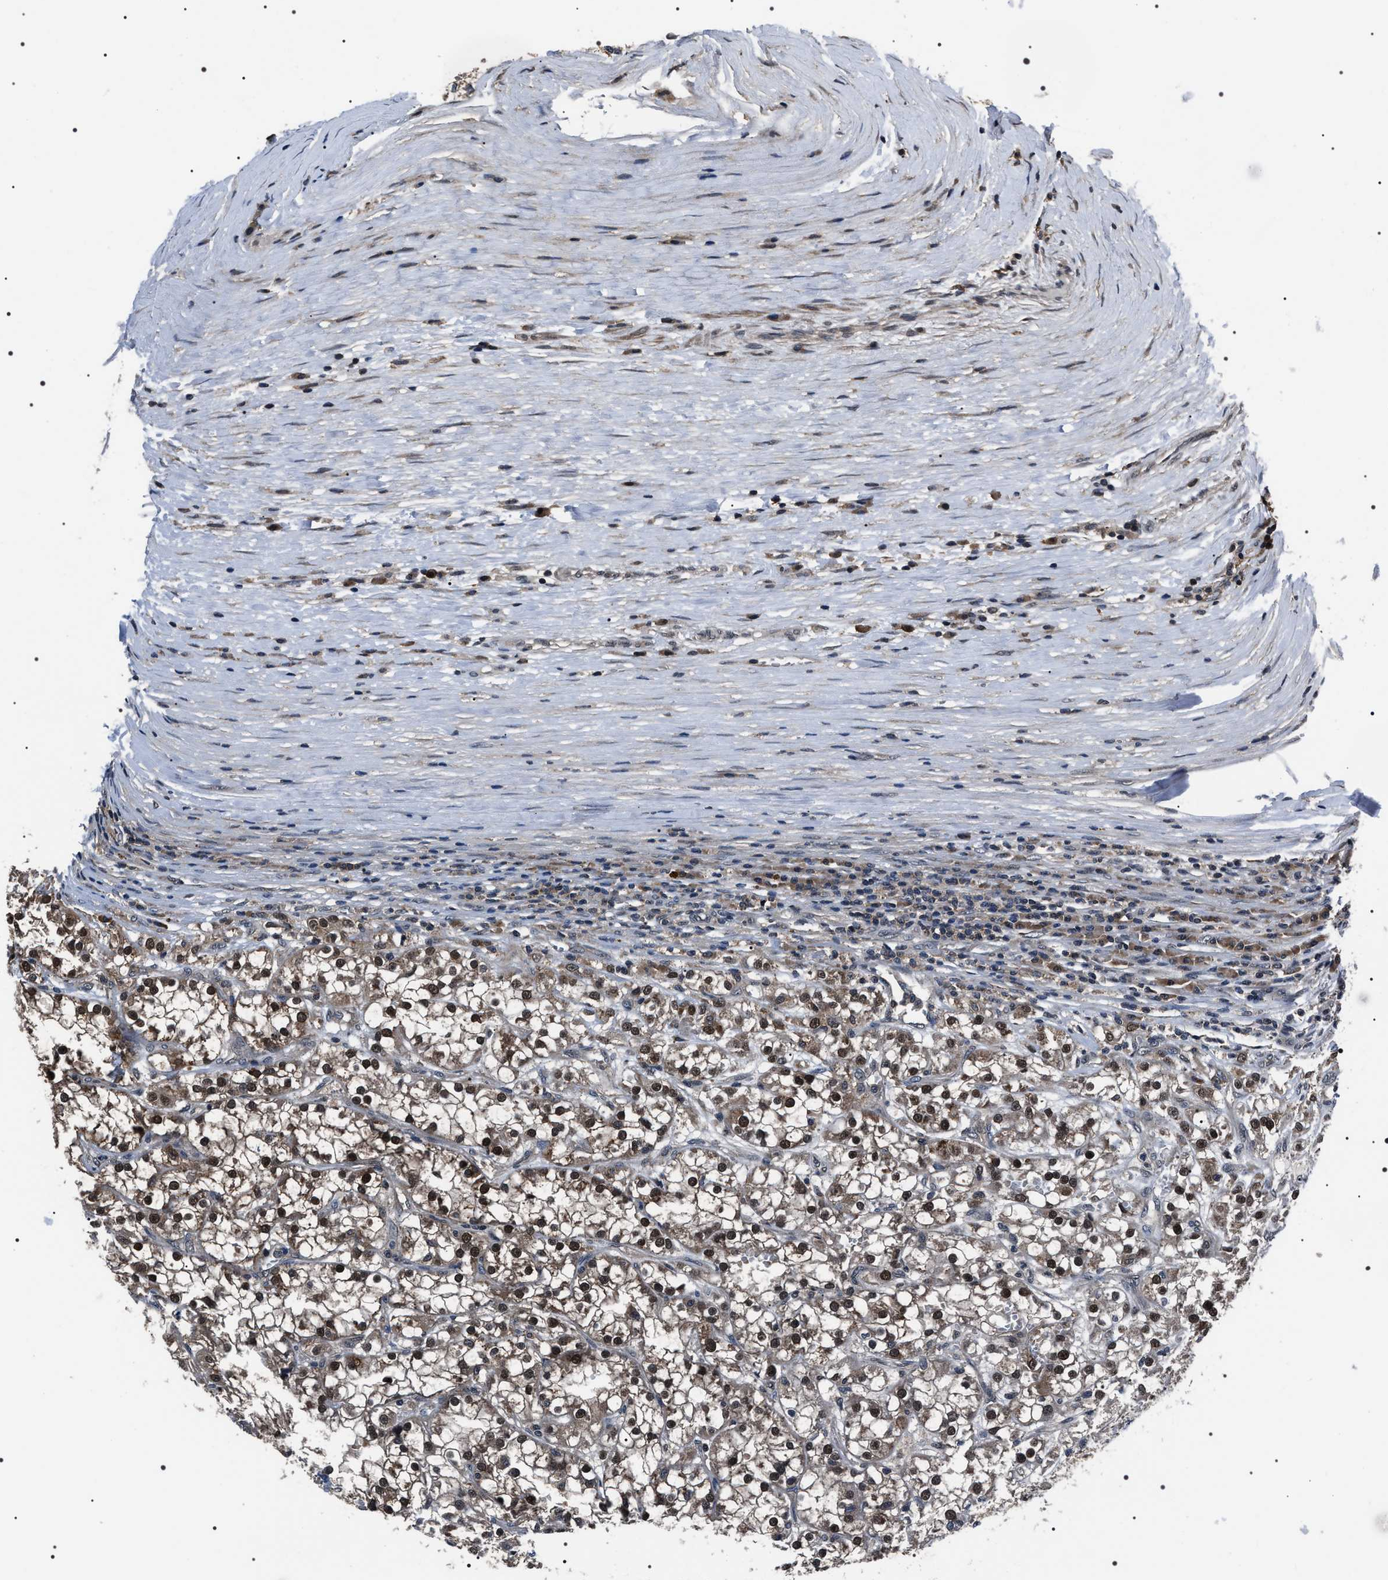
{"staining": {"intensity": "moderate", "quantity": ">75%", "location": "cytoplasmic/membranous,nuclear"}, "tissue": "renal cancer", "cell_type": "Tumor cells", "image_type": "cancer", "snomed": [{"axis": "morphology", "description": "Adenocarcinoma, NOS"}, {"axis": "topography", "description": "Kidney"}], "caption": "This photomicrograph reveals immunohistochemistry staining of human renal adenocarcinoma, with medium moderate cytoplasmic/membranous and nuclear staining in approximately >75% of tumor cells.", "gene": "SIPA1", "patient": {"sex": "female", "age": 52}}